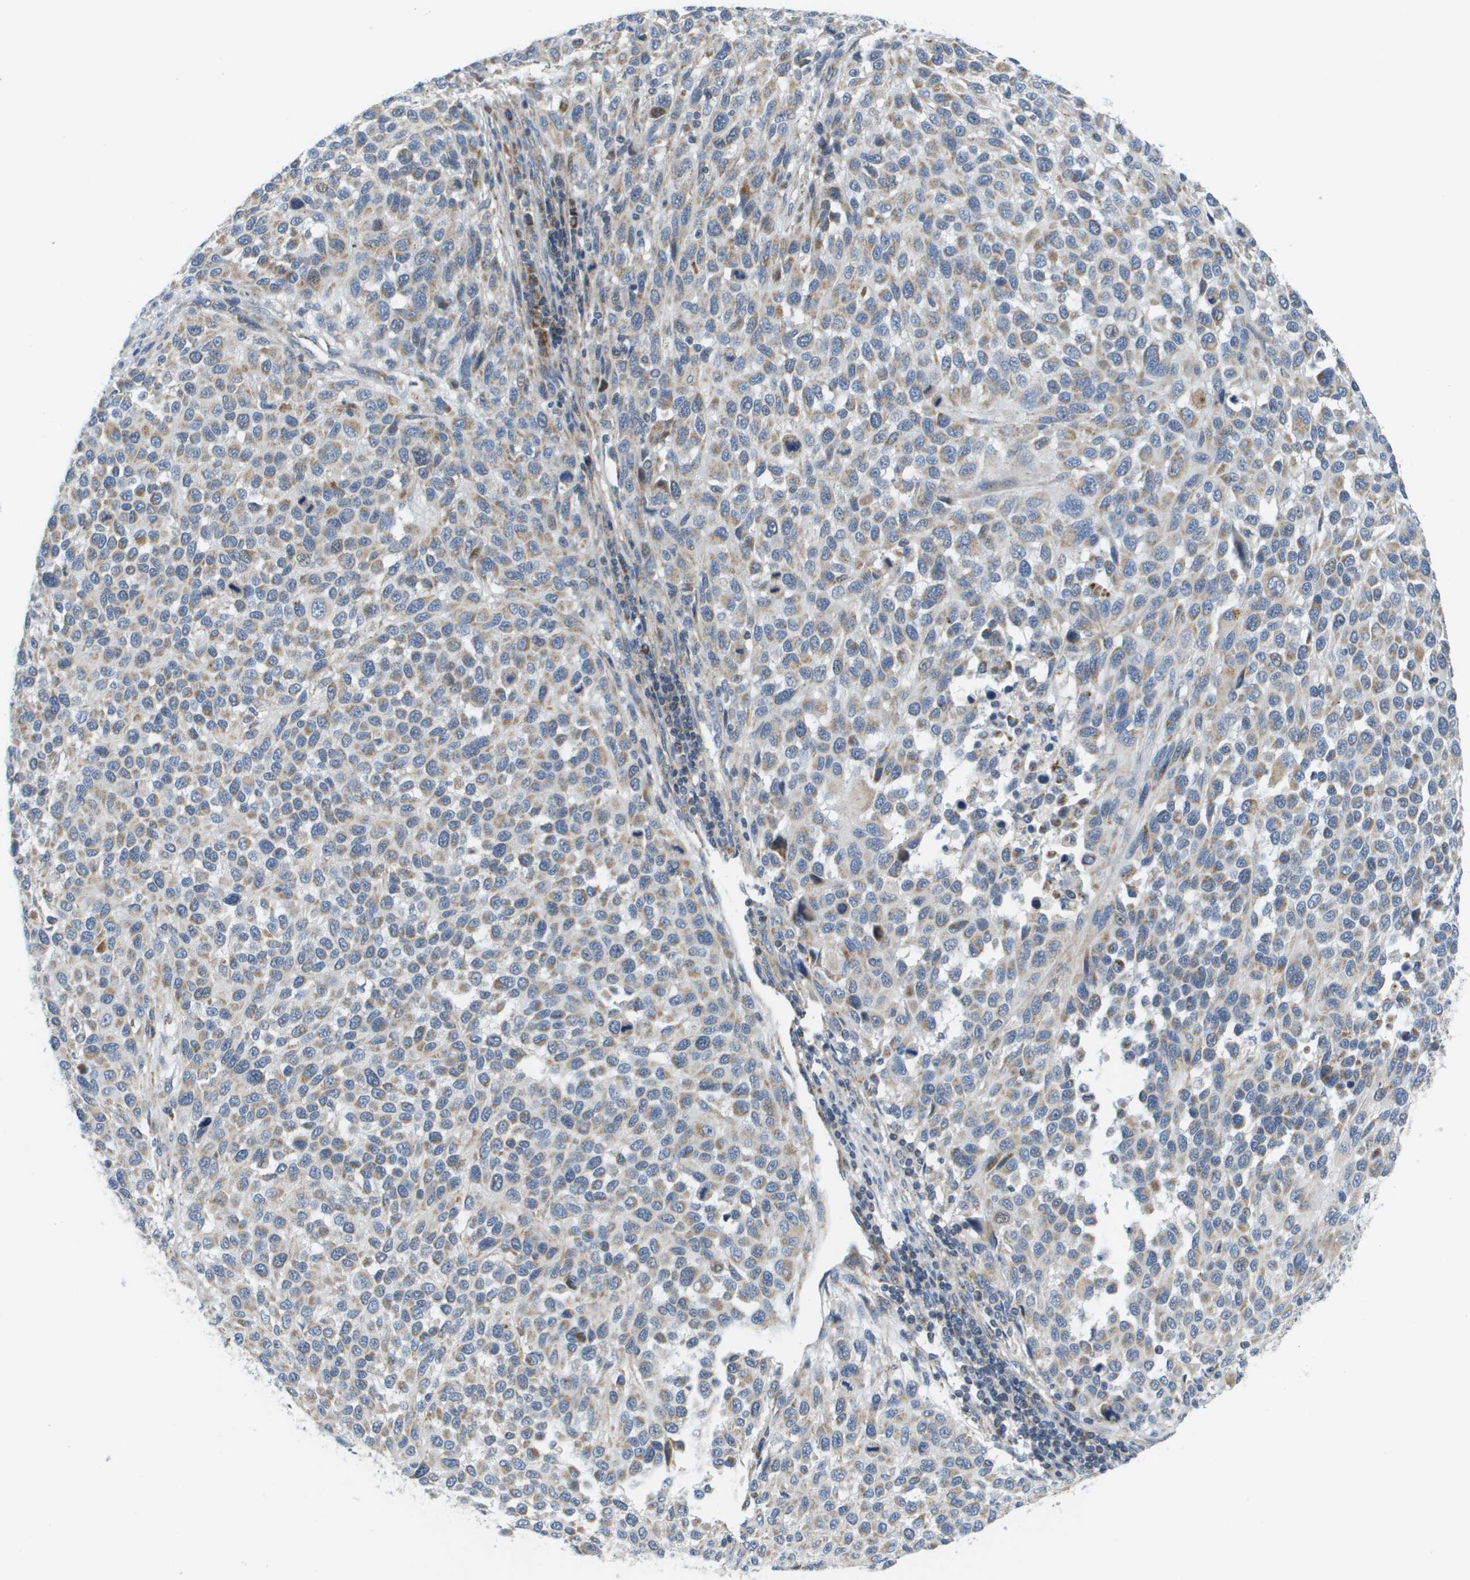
{"staining": {"intensity": "weak", "quantity": "<25%", "location": "cytoplasmic/membranous"}, "tissue": "melanoma", "cell_type": "Tumor cells", "image_type": "cancer", "snomed": [{"axis": "morphology", "description": "Malignant melanoma, Metastatic site"}, {"axis": "topography", "description": "Lymph node"}], "caption": "IHC of melanoma displays no expression in tumor cells. Brightfield microscopy of immunohistochemistry (IHC) stained with DAB (brown) and hematoxylin (blue), captured at high magnification.", "gene": "KRT23", "patient": {"sex": "male", "age": 61}}